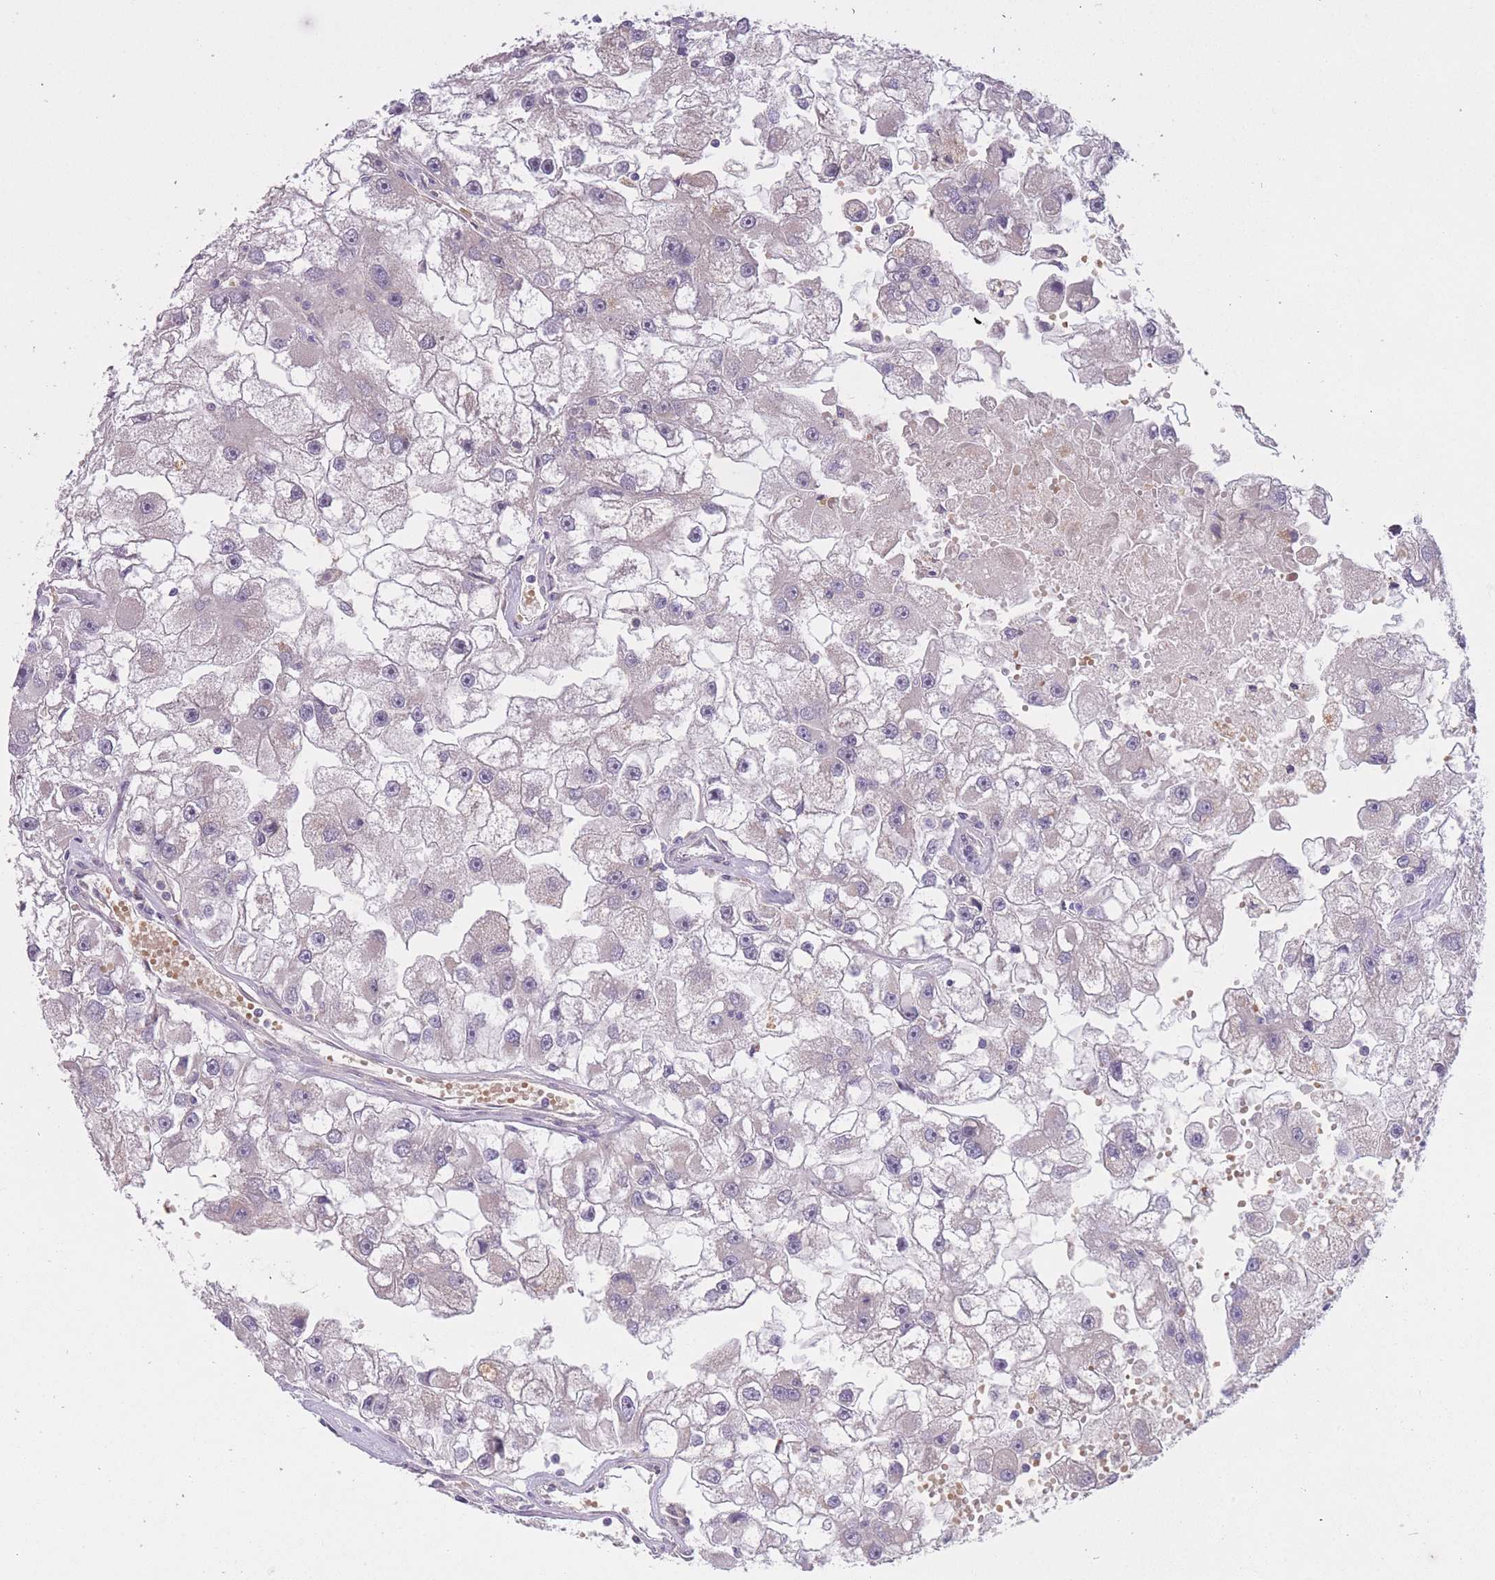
{"staining": {"intensity": "negative", "quantity": "none", "location": "none"}, "tissue": "renal cancer", "cell_type": "Tumor cells", "image_type": "cancer", "snomed": [{"axis": "morphology", "description": "Adenocarcinoma, NOS"}, {"axis": "topography", "description": "Kidney"}], "caption": "The image shows no staining of tumor cells in adenocarcinoma (renal).", "gene": "FUT5", "patient": {"sex": "male", "age": 63}}